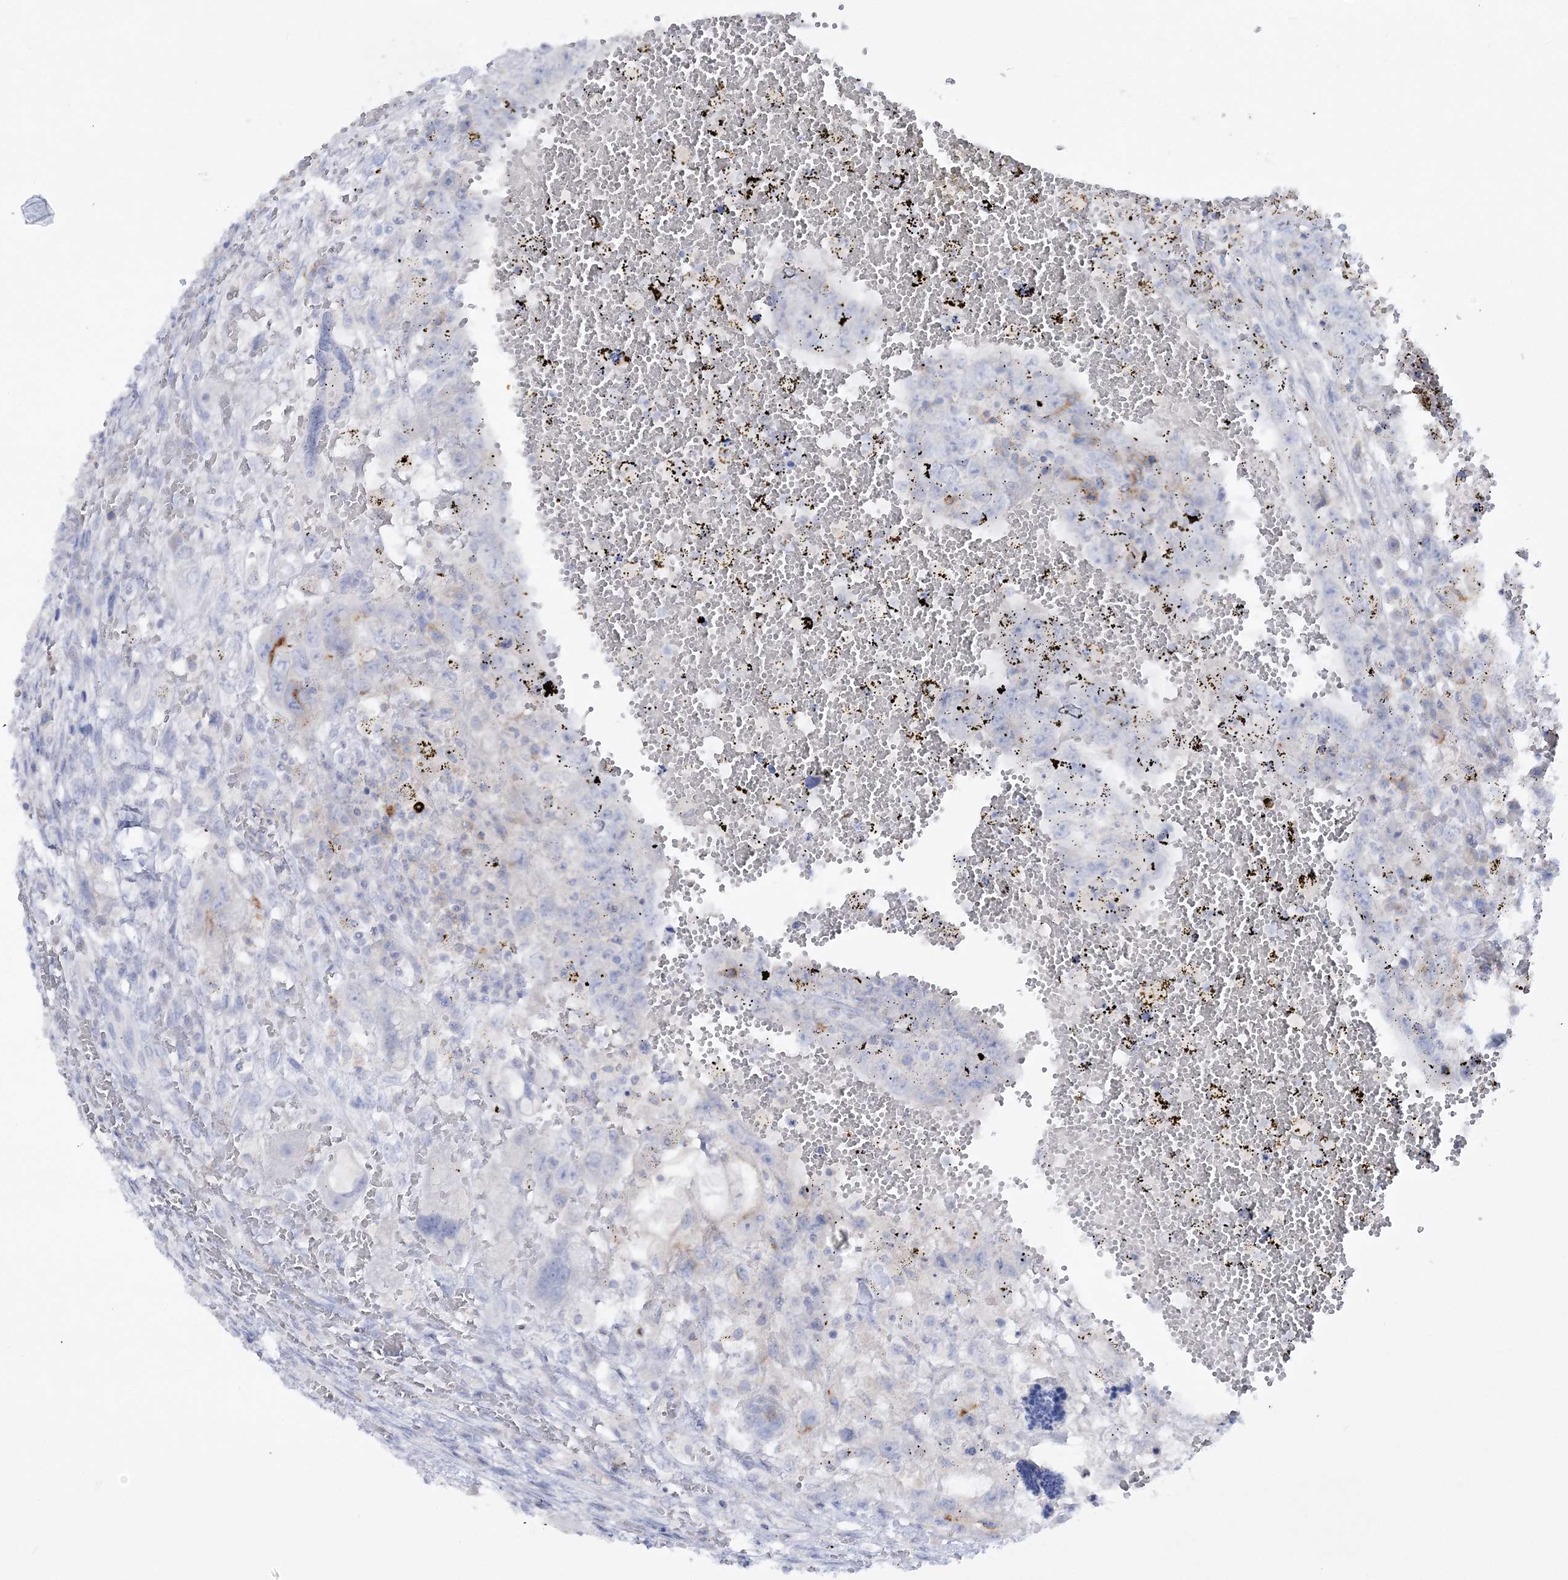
{"staining": {"intensity": "negative", "quantity": "none", "location": "none"}, "tissue": "testis cancer", "cell_type": "Tumor cells", "image_type": "cancer", "snomed": [{"axis": "morphology", "description": "Carcinoma, Embryonal, NOS"}, {"axis": "topography", "description": "Testis"}], "caption": "Immunohistochemistry (IHC) of testis cancer (embryonal carcinoma) exhibits no positivity in tumor cells. (DAB (3,3'-diaminobenzidine) immunohistochemistry (IHC) visualized using brightfield microscopy, high magnification).", "gene": "WDSUB1", "patient": {"sex": "male", "age": 26}}